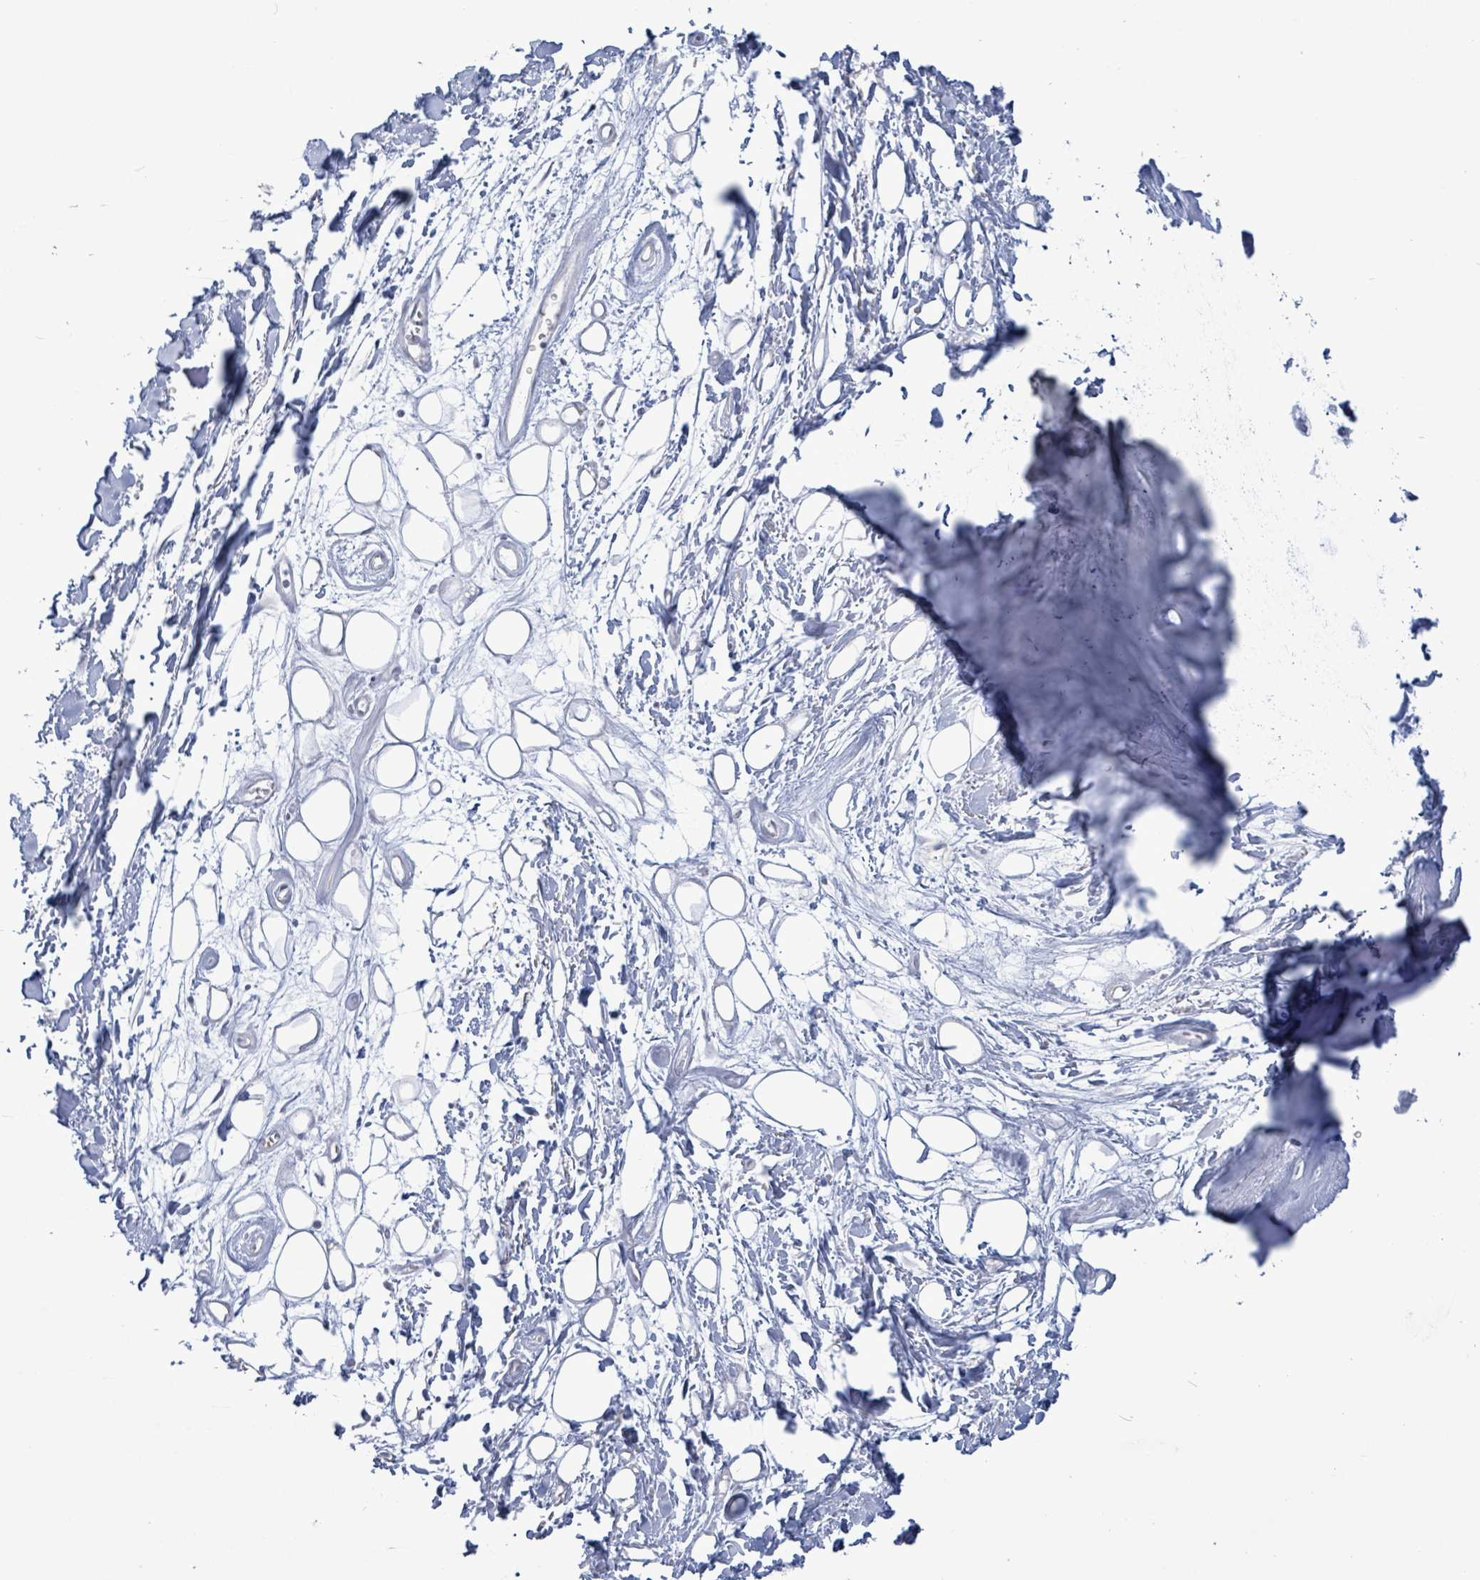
{"staining": {"intensity": "negative", "quantity": "none", "location": "none"}, "tissue": "adipose tissue", "cell_type": "Adipocytes", "image_type": "normal", "snomed": [{"axis": "morphology", "description": "Normal tissue, NOS"}, {"axis": "topography", "description": "Cartilage tissue"}], "caption": "Immunohistochemistry histopathology image of normal adipose tissue: adipose tissue stained with DAB shows no significant protein positivity in adipocytes. The staining was performed using DAB to visualize the protein expression in brown, while the nuclei were stained in blue with hematoxylin (Magnification: 20x).", "gene": "PRKRIP1", "patient": {"sex": "male", "age": 57}}